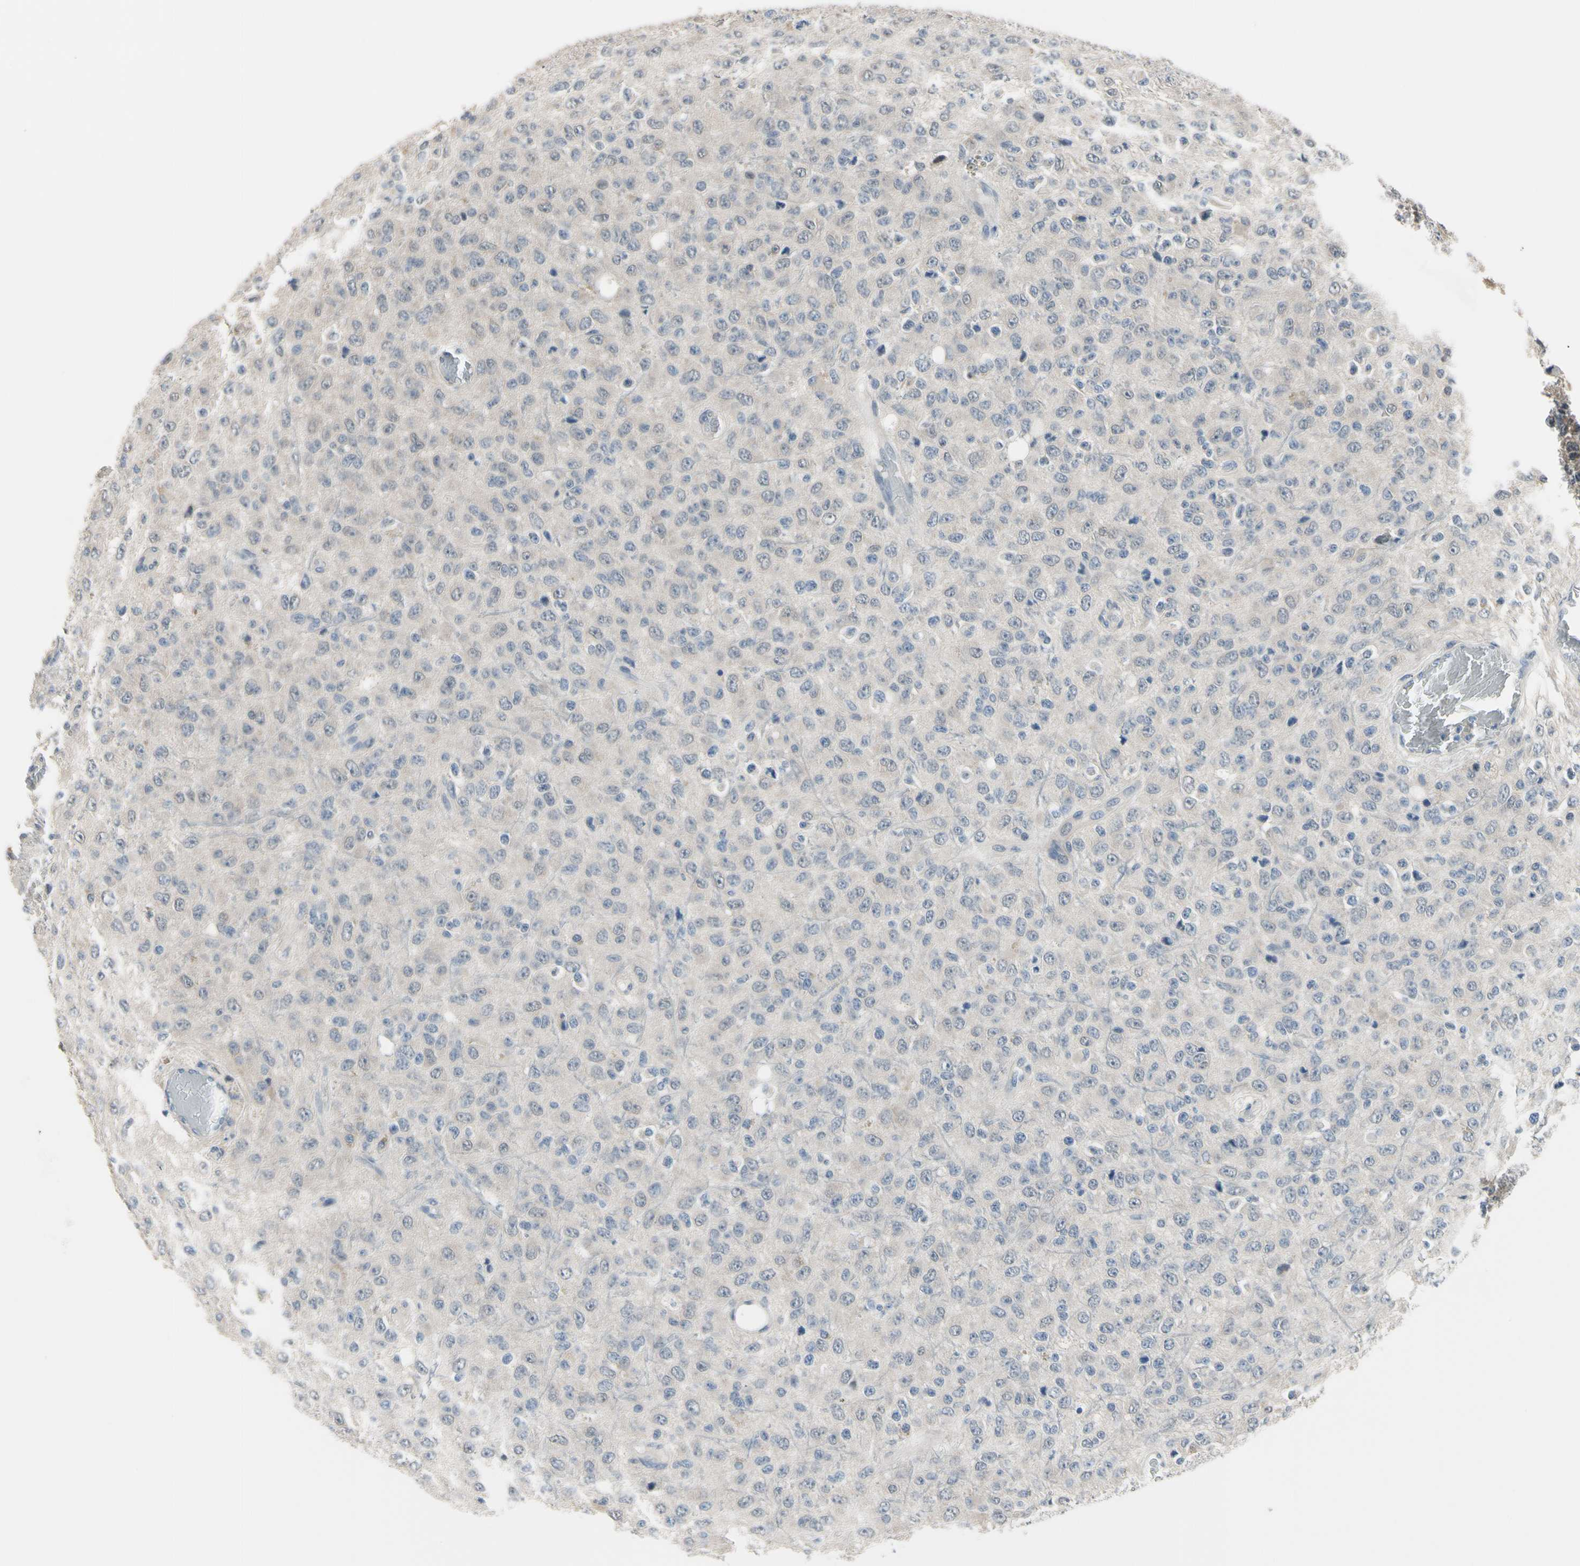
{"staining": {"intensity": "negative", "quantity": "none", "location": "none"}, "tissue": "glioma", "cell_type": "Tumor cells", "image_type": "cancer", "snomed": [{"axis": "morphology", "description": "Glioma, malignant, High grade"}, {"axis": "topography", "description": "pancreas cauda"}], "caption": "Immunohistochemistry micrograph of neoplastic tissue: human glioma stained with DAB exhibits no significant protein positivity in tumor cells.", "gene": "HSPA4", "patient": {"sex": "male", "age": 60}}